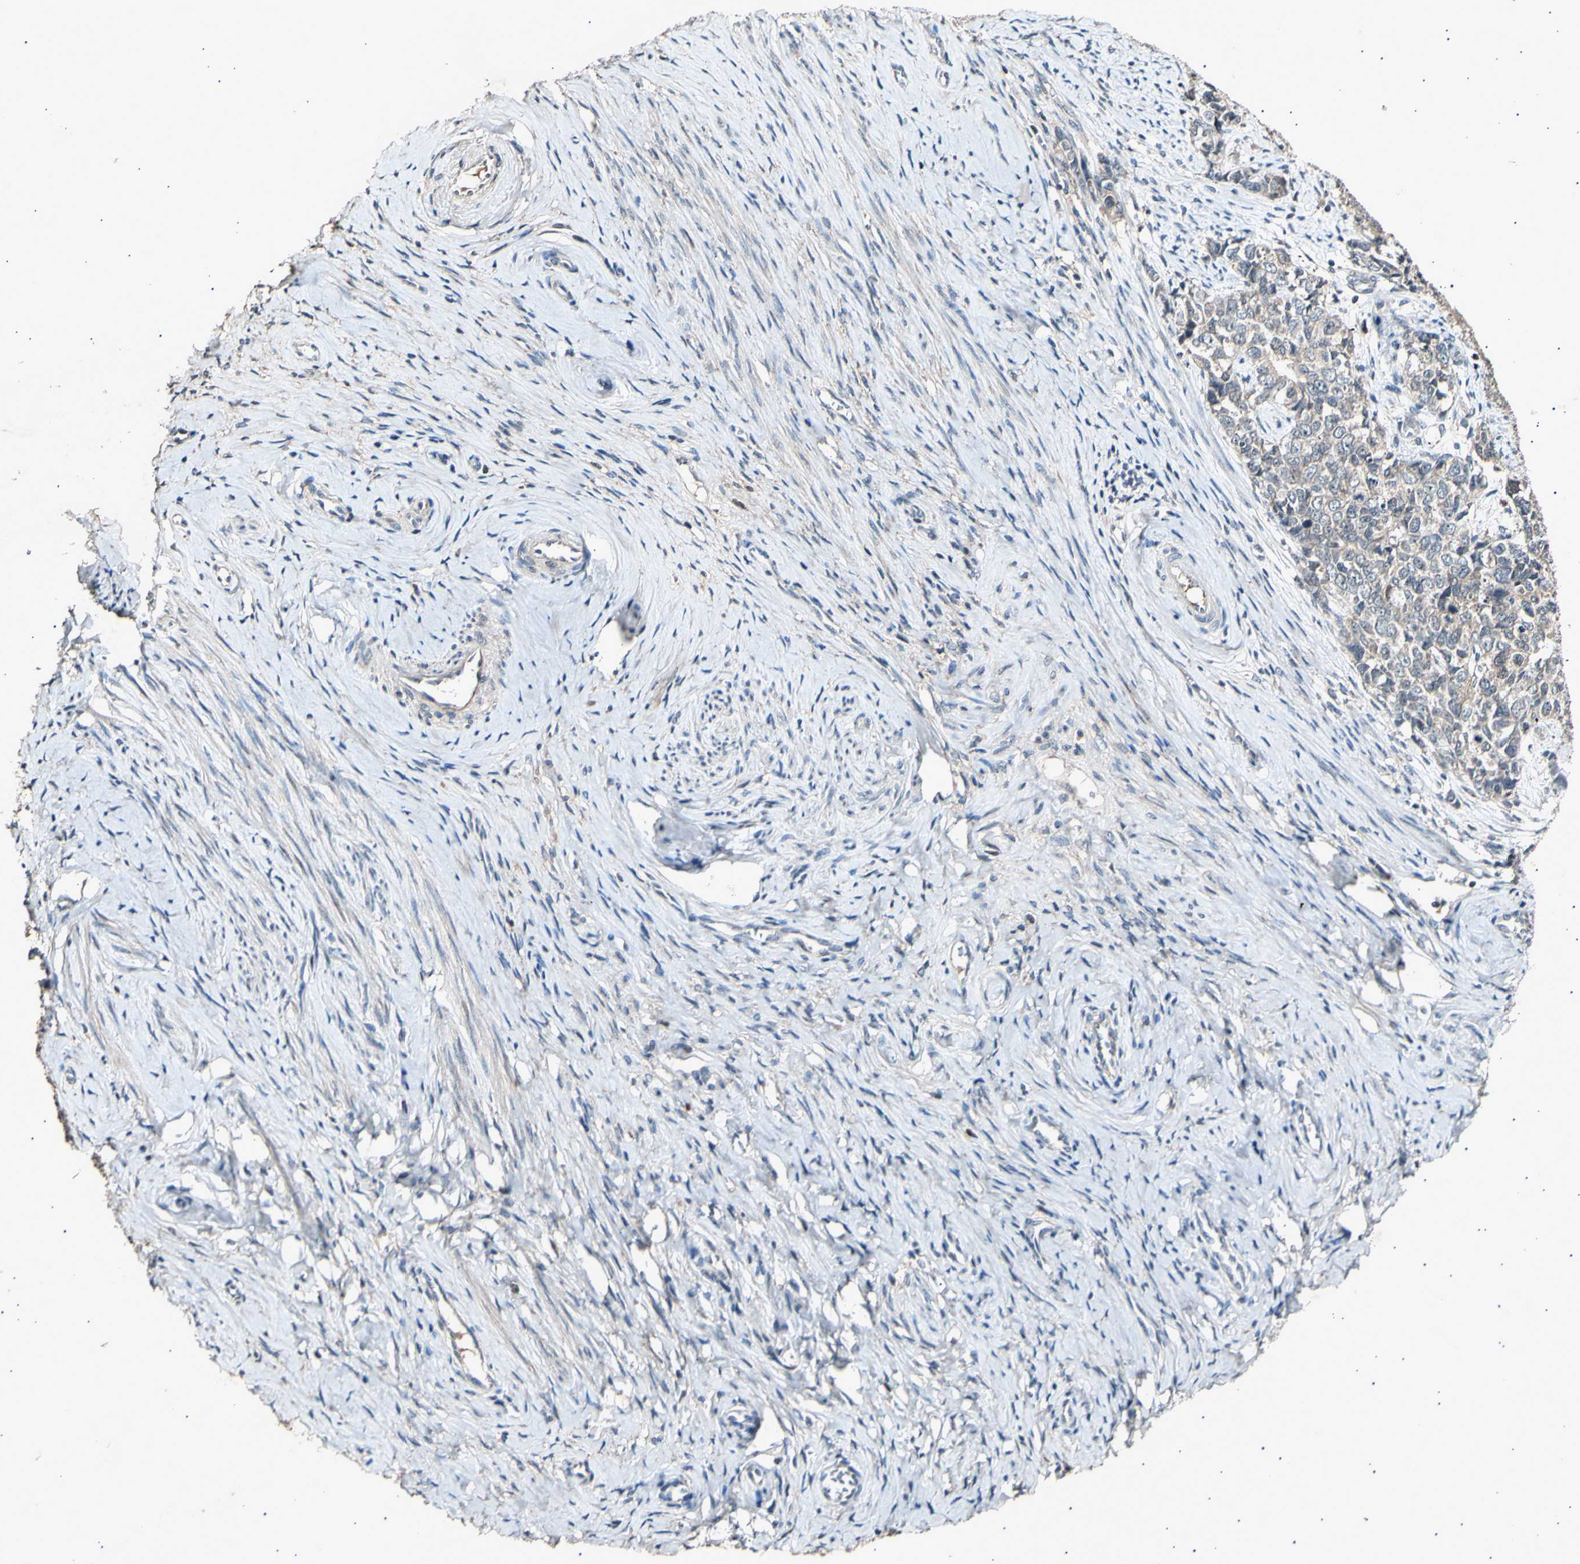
{"staining": {"intensity": "weak", "quantity": ">75%", "location": "cytoplasmic/membranous"}, "tissue": "cervical cancer", "cell_type": "Tumor cells", "image_type": "cancer", "snomed": [{"axis": "morphology", "description": "Squamous cell carcinoma, NOS"}, {"axis": "topography", "description": "Cervix"}], "caption": "Immunohistochemical staining of cervical squamous cell carcinoma demonstrates weak cytoplasmic/membranous protein positivity in approximately >75% of tumor cells.", "gene": "ADCY3", "patient": {"sex": "female", "age": 63}}